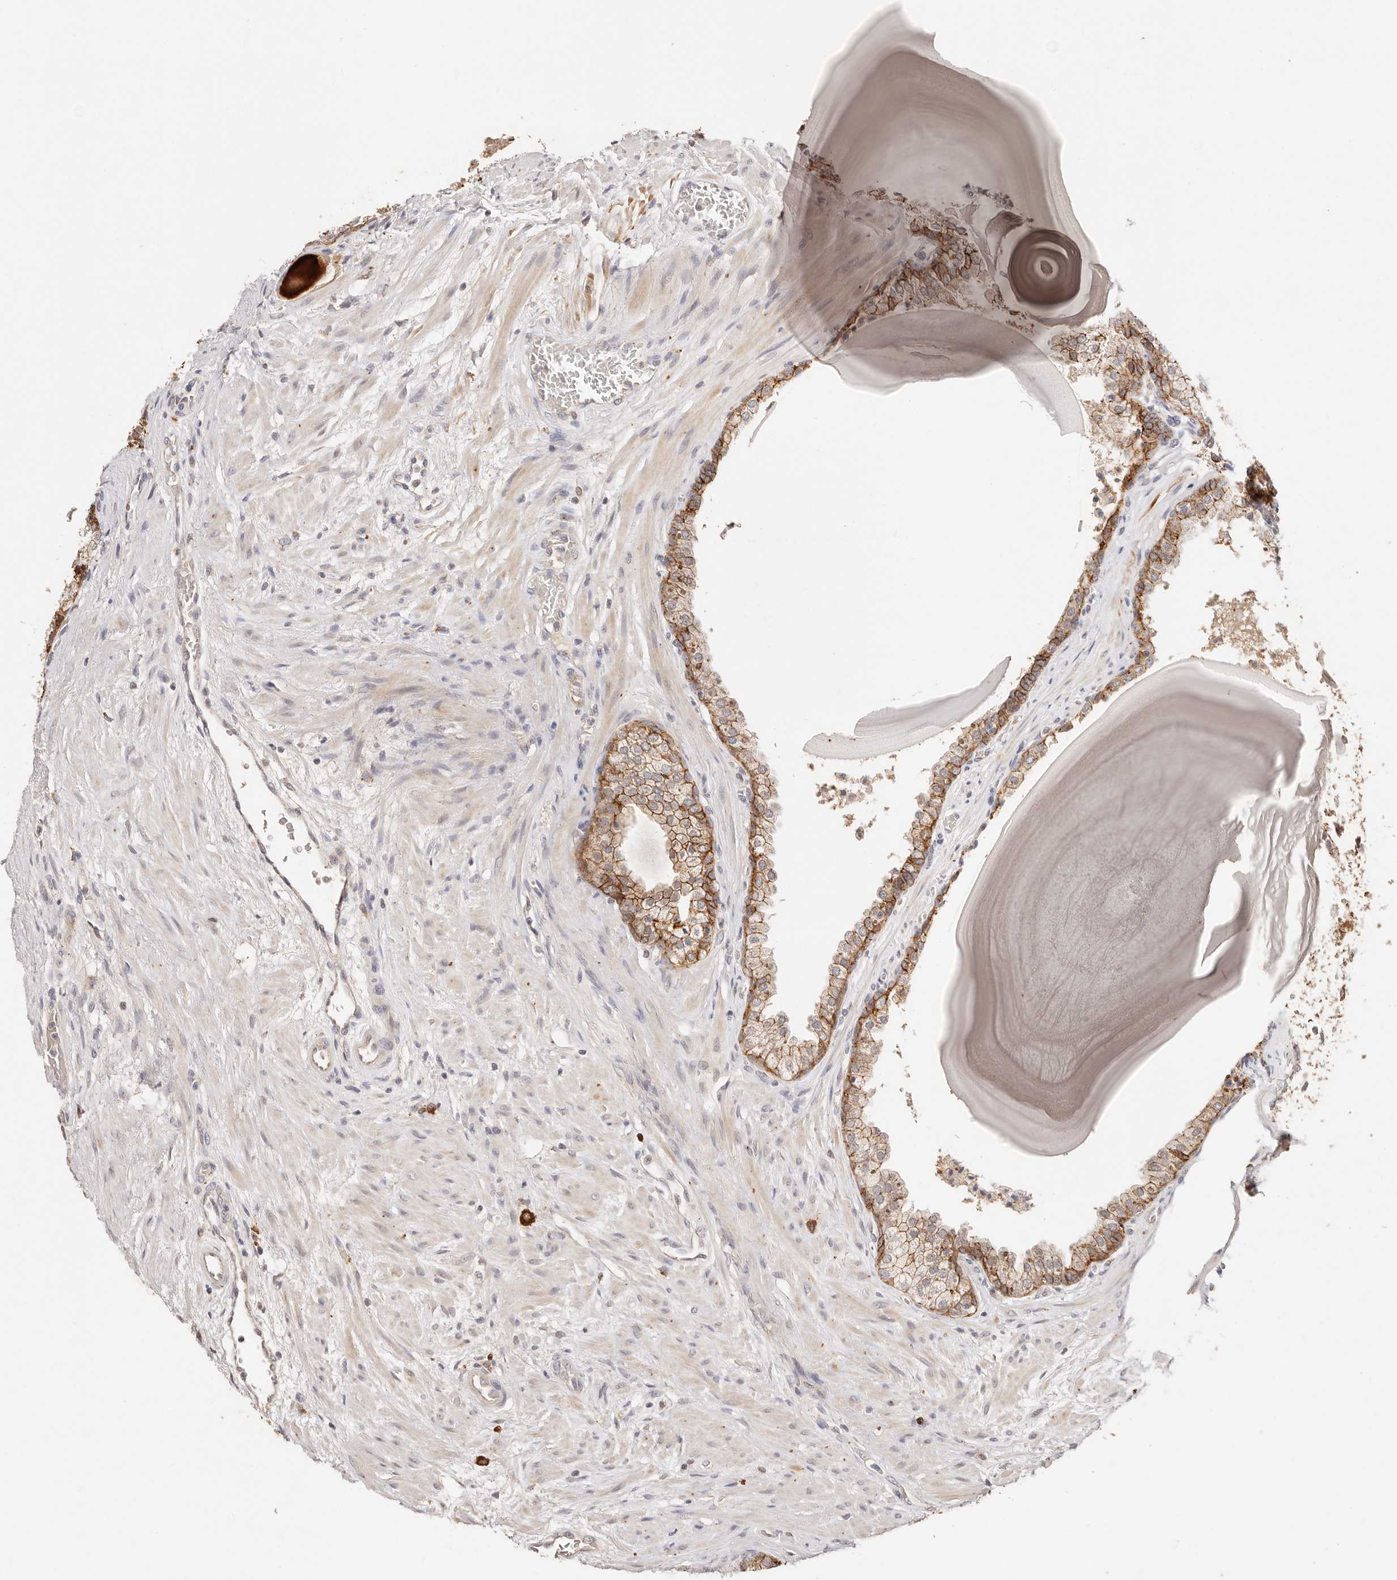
{"staining": {"intensity": "strong", "quantity": ">75%", "location": "cytoplasmic/membranous"}, "tissue": "prostate", "cell_type": "Glandular cells", "image_type": "normal", "snomed": [{"axis": "morphology", "description": "Normal tissue, NOS"}, {"axis": "topography", "description": "Prostate"}], "caption": "Prostate stained for a protein displays strong cytoplasmic/membranous positivity in glandular cells.", "gene": "CXADR", "patient": {"sex": "male", "age": 48}}